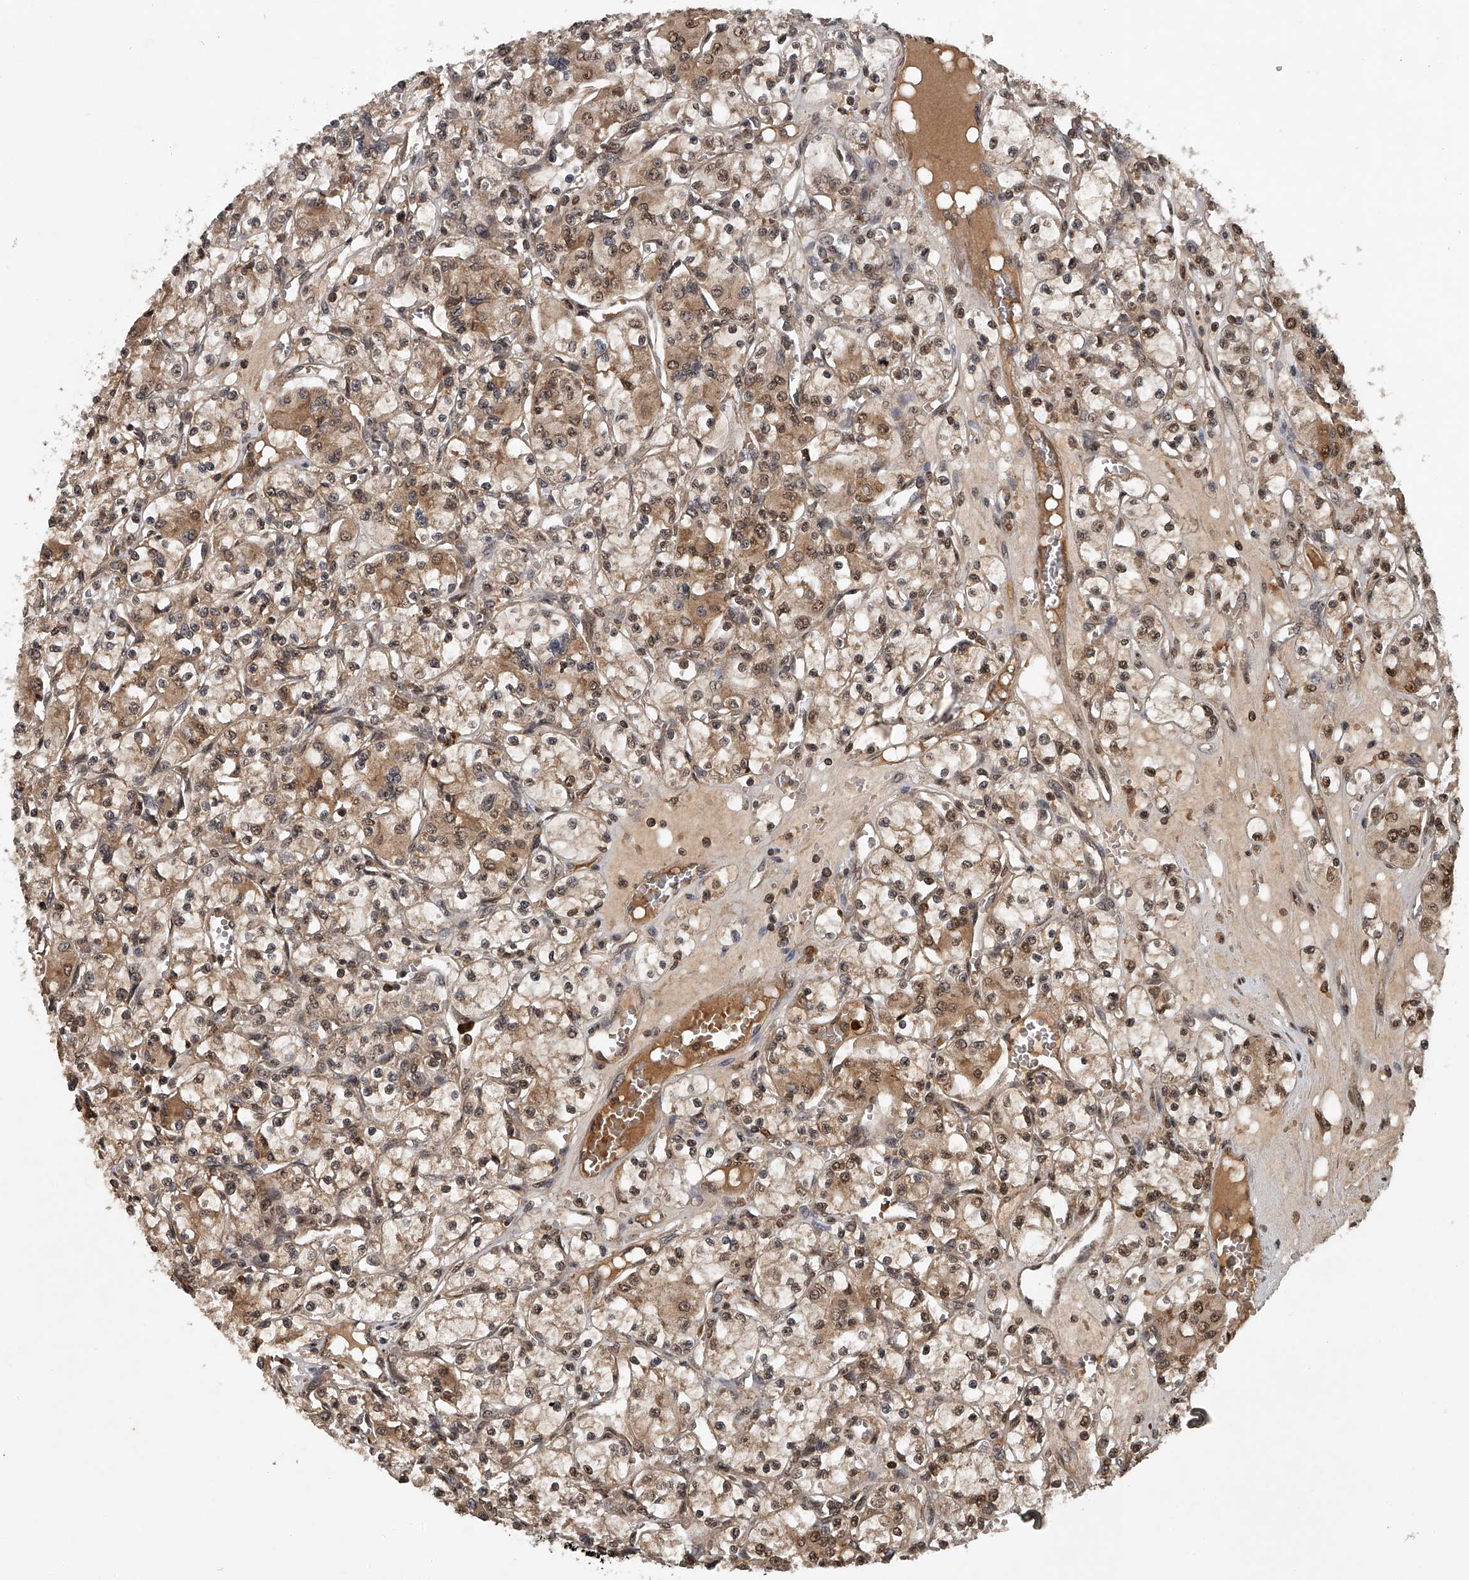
{"staining": {"intensity": "moderate", "quantity": ">75%", "location": "cytoplasmic/membranous,nuclear"}, "tissue": "renal cancer", "cell_type": "Tumor cells", "image_type": "cancer", "snomed": [{"axis": "morphology", "description": "Adenocarcinoma, NOS"}, {"axis": "topography", "description": "Kidney"}], "caption": "Moderate cytoplasmic/membranous and nuclear protein staining is appreciated in approximately >75% of tumor cells in renal adenocarcinoma. (brown staining indicates protein expression, while blue staining denotes nuclei).", "gene": "PLEKHG1", "patient": {"sex": "female", "age": 59}}